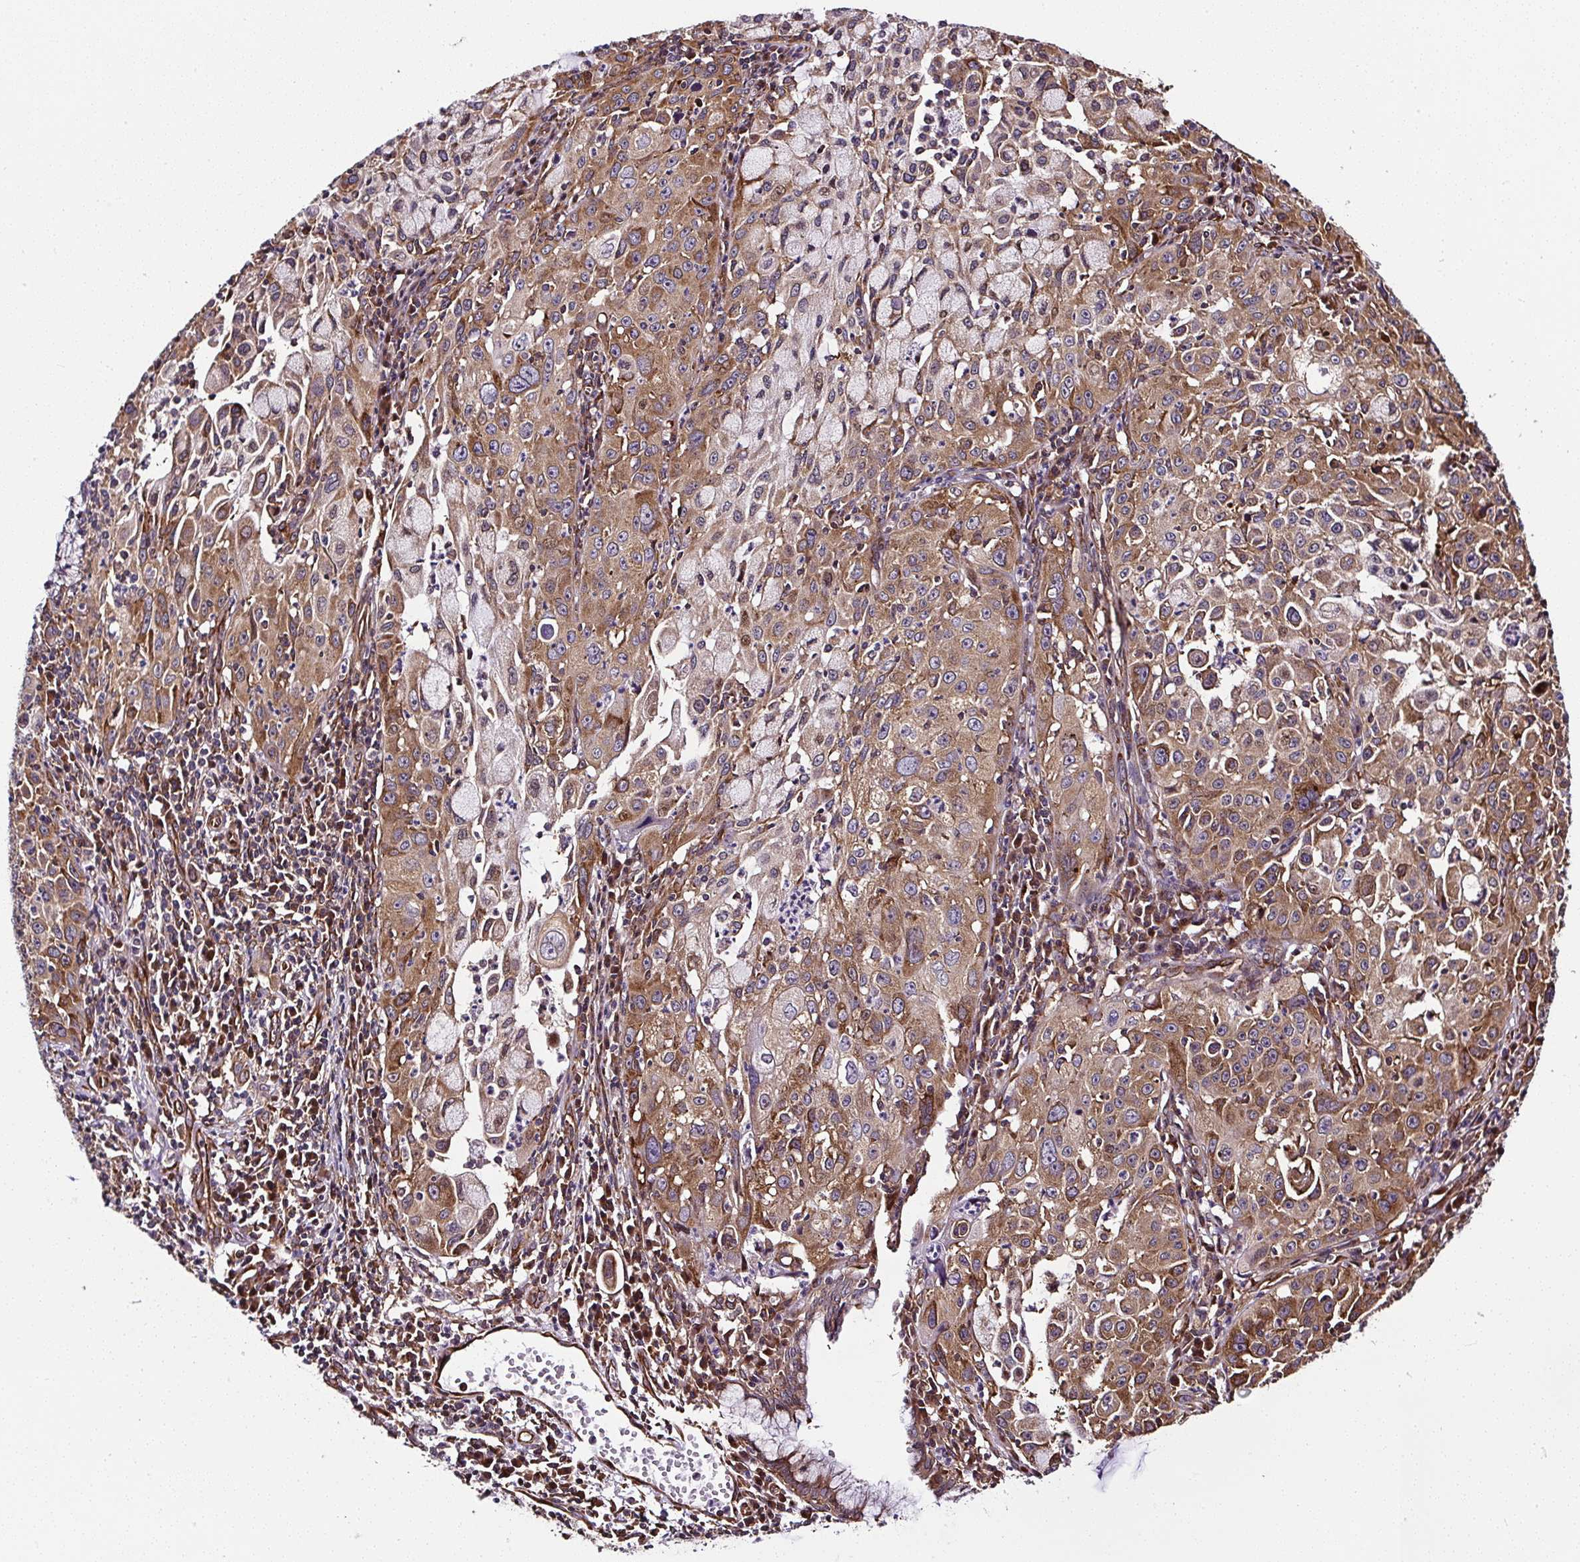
{"staining": {"intensity": "moderate", "quantity": ">75%", "location": "cytoplasmic/membranous"}, "tissue": "cervical cancer", "cell_type": "Tumor cells", "image_type": "cancer", "snomed": [{"axis": "morphology", "description": "Squamous cell carcinoma, NOS"}, {"axis": "topography", "description": "Cervix"}], "caption": "Cervical squamous cell carcinoma tissue reveals moderate cytoplasmic/membranous expression in about >75% of tumor cells", "gene": "KDM4E", "patient": {"sex": "female", "age": 42}}